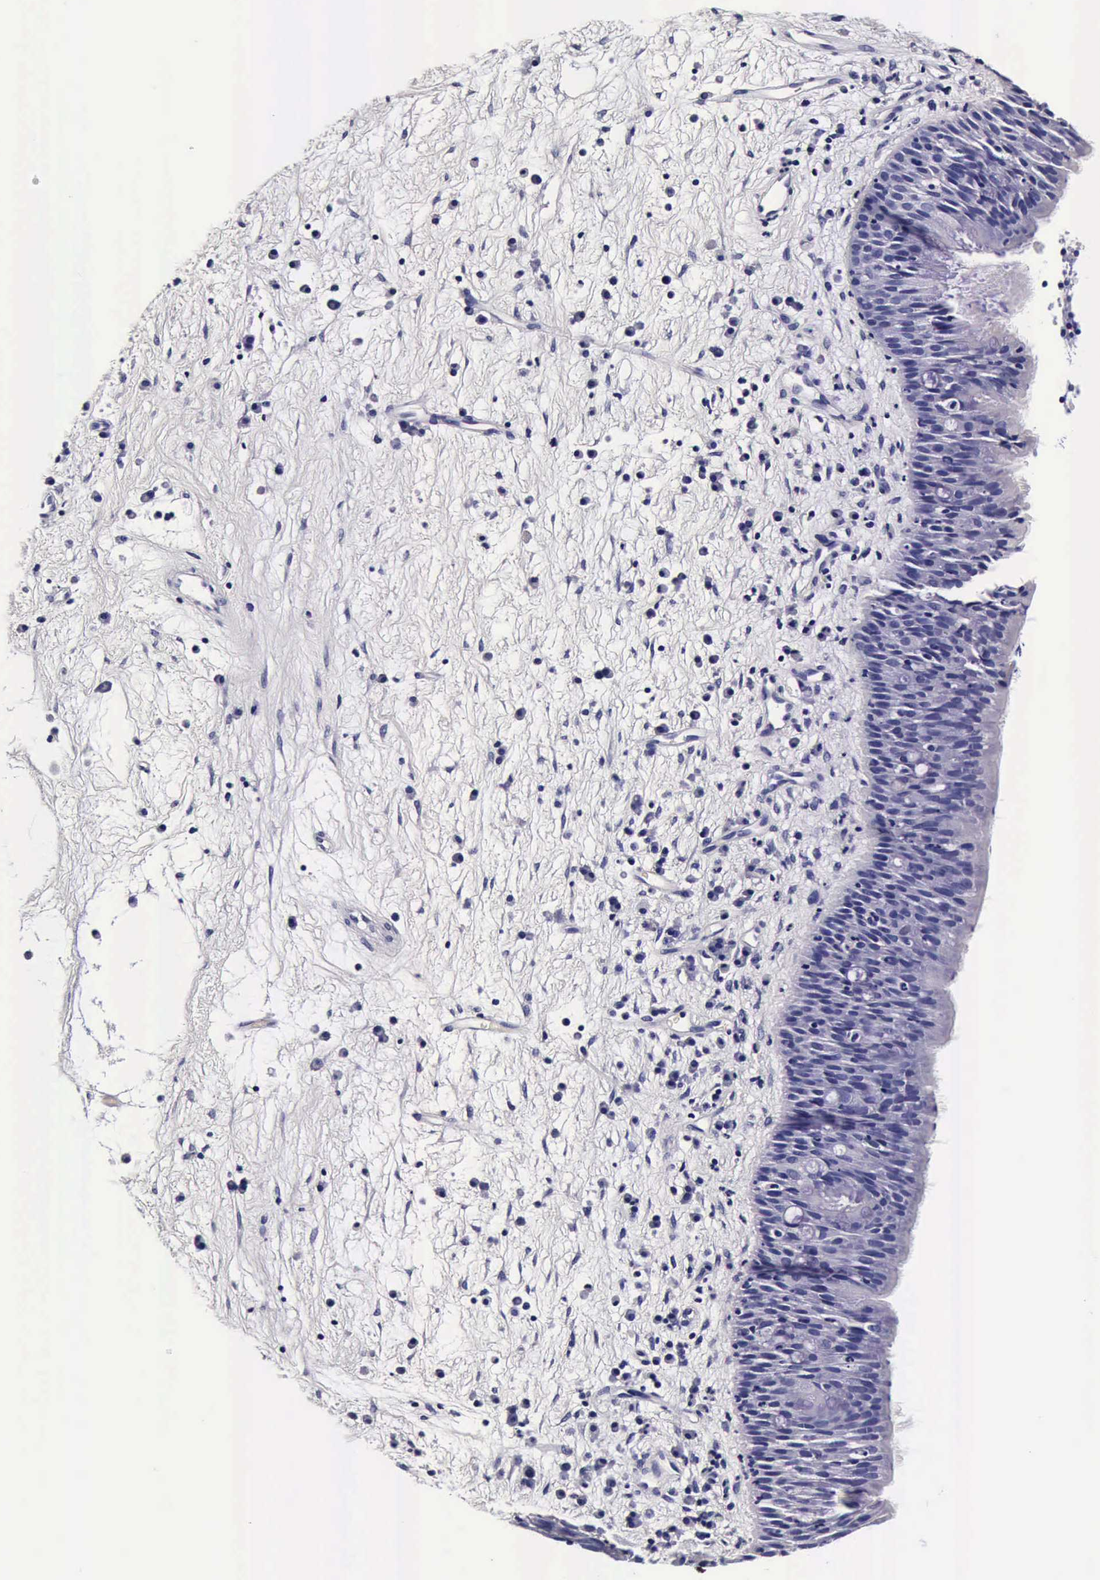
{"staining": {"intensity": "negative", "quantity": "none", "location": "none"}, "tissue": "nasopharynx", "cell_type": "Respiratory epithelial cells", "image_type": "normal", "snomed": [{"axis": "morphology", "description": "Normal tissue, NOS"}, {"axis": "topography", "description": "Nasopharynx"}], "caption": "IHC histopathology image of normal nasopharynx: human nasopharynx stained with DAB (3,3'-diaminobenzidine) exhibits no significant protein staining in respiratory epithelial cells. (Brightfield microscopy of DAB IHC at high magnification).", "gene": "IAPP", "patient": {"sex": "male", "age": 13}}